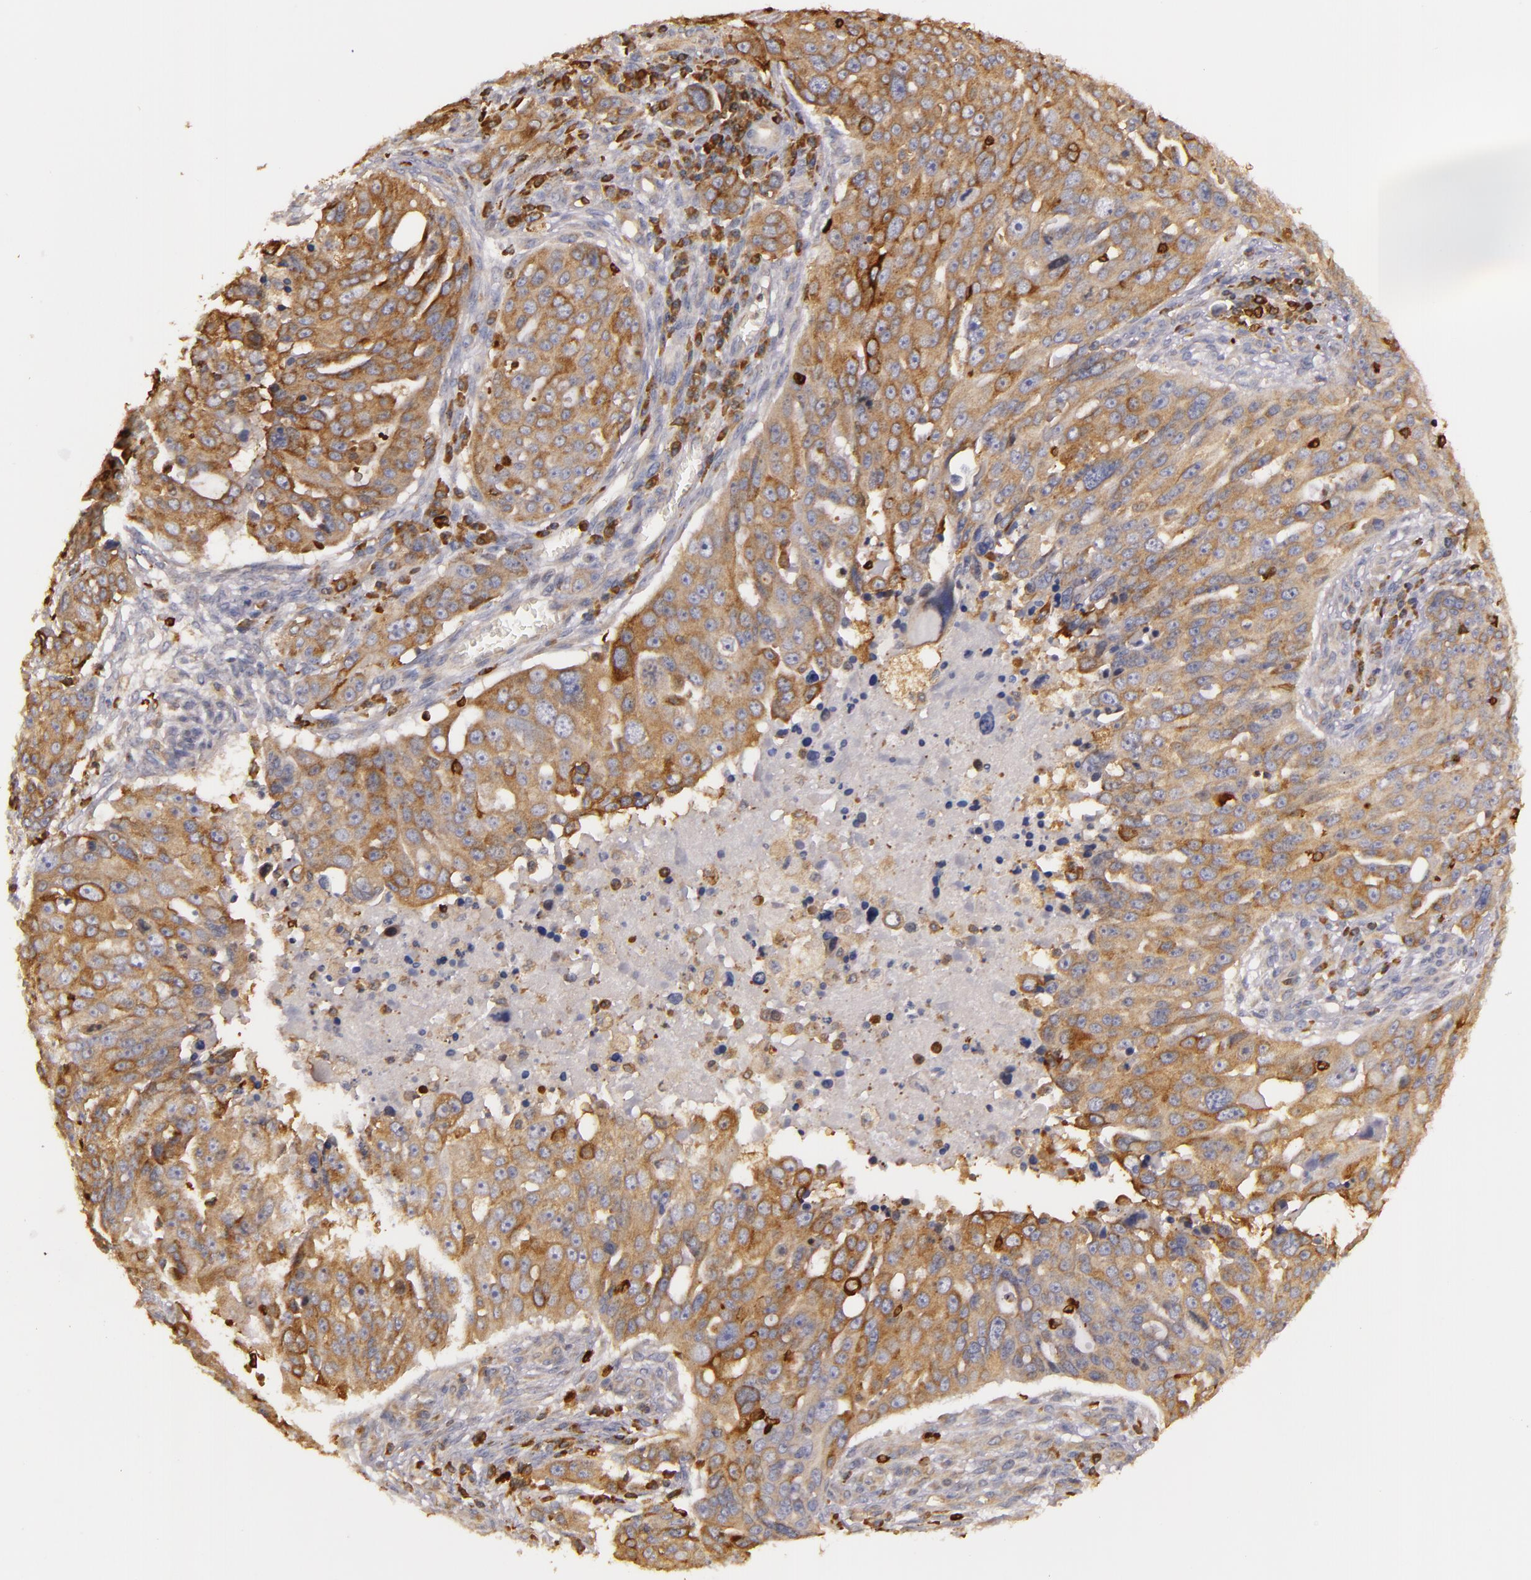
{"staining": {"intensity": "strong", "quantity": "25%-75%", "location": "cytoplasmic/membranous"}, "tissue": "ovarian cancer", "cell_type": "Tumor cells", "image_type": "cancer", "snomed": [{"axis": "morphology", "description": "Carcinoma, endometroid"}, {"axis": "topography", "description": "Ovary"}], "caption": "Endometroid carcinoma (ovarian) stained with DAB (3,3'-diaminobenzidine) immunohistochemistry (IHC) shows high levels of strong cytoplasmic/membranous positivity in approximately 25%-75% of tumor cells.", "gene": "SLC9A3R1", "patient": {"sex": "female", "age": 75}}